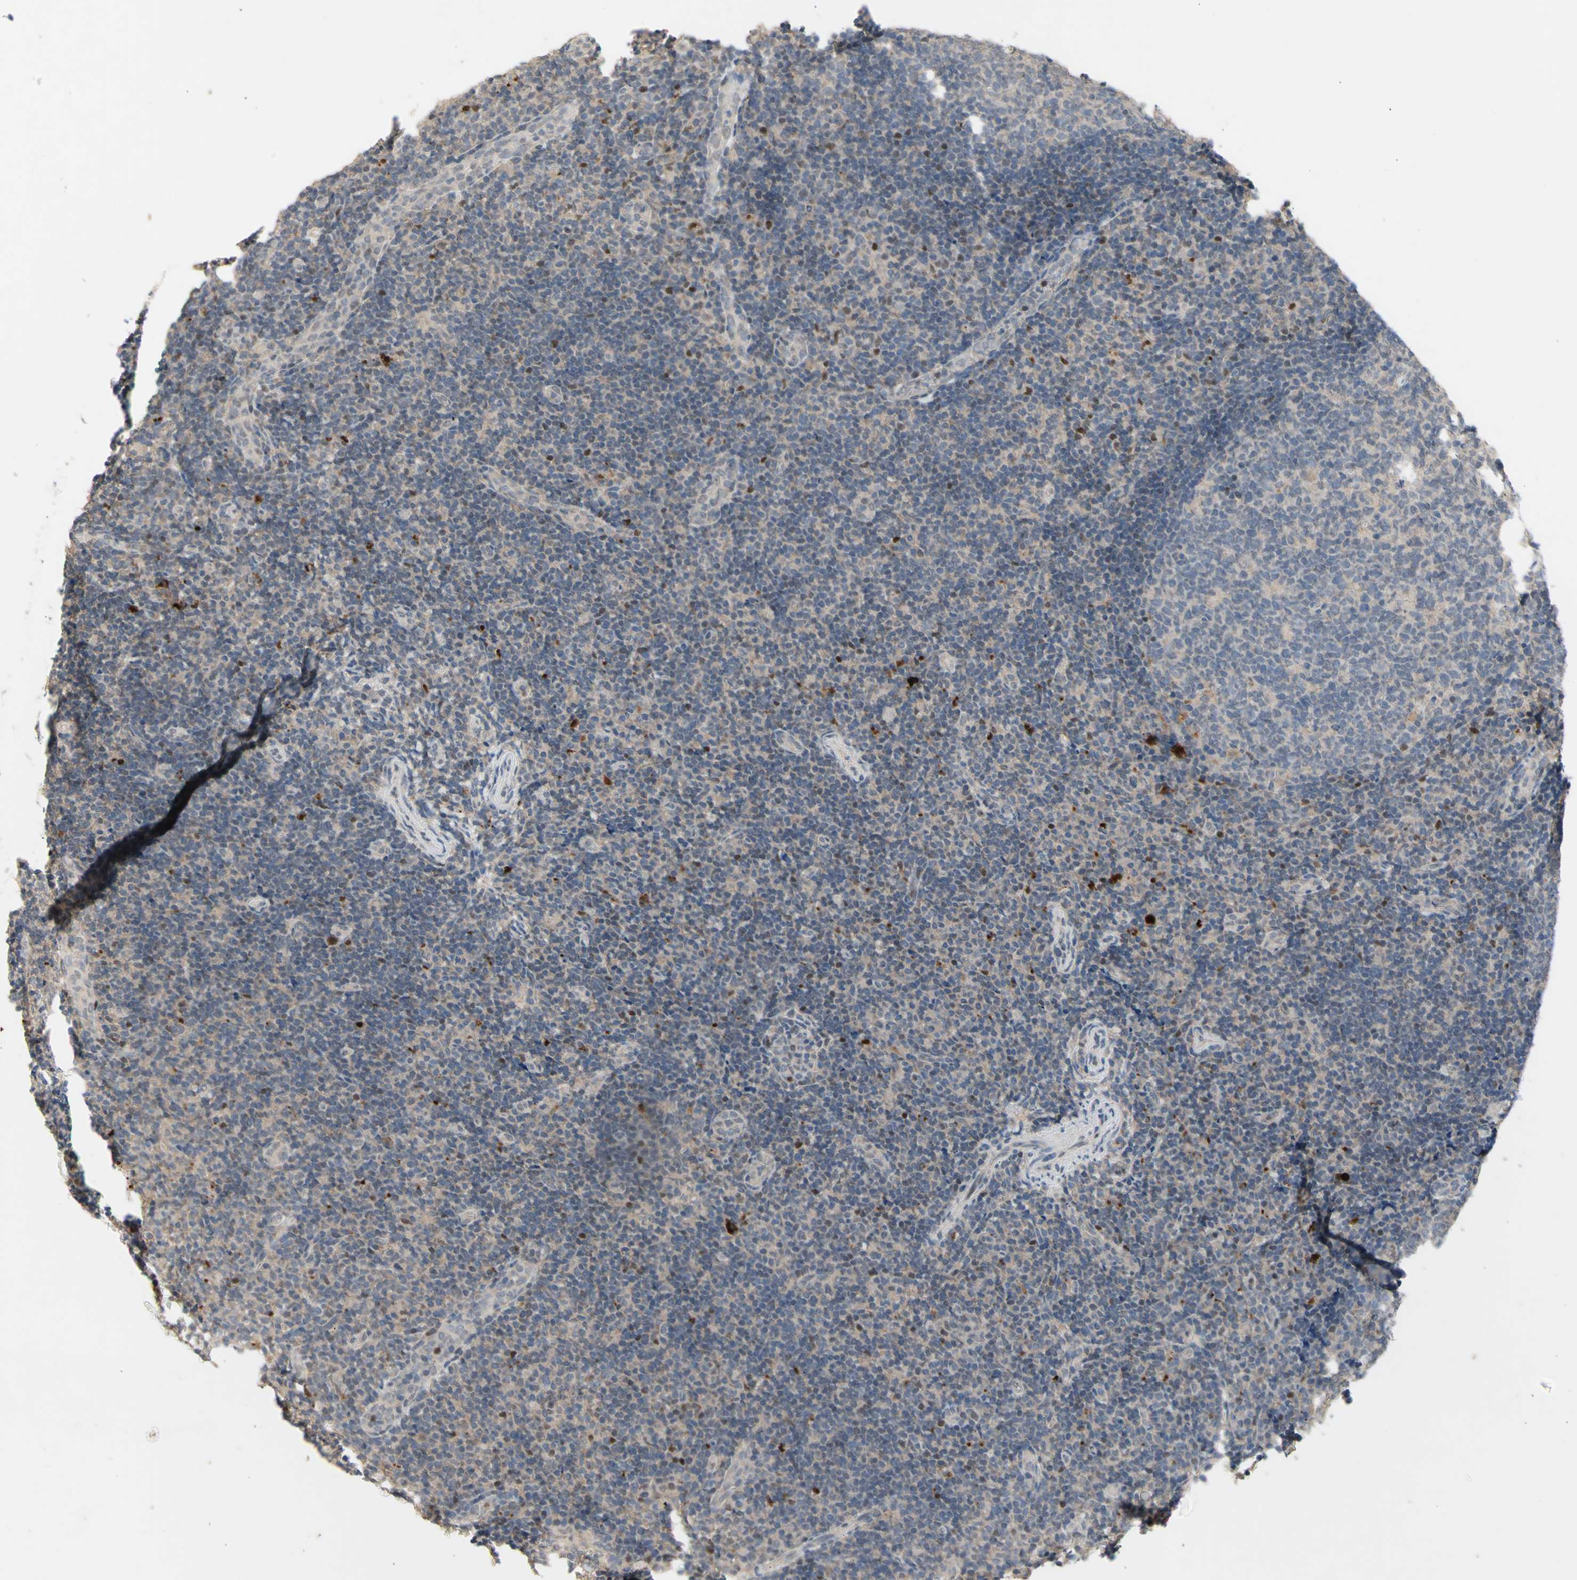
{"staining": {"intensity": "negative", "quantity": "none", "location": "none"}, "tissue": "tonsil", "cell_type": "Germinal center cells", "image_type": "normal", "snomed": [{"axis": "morphology", "description": "Normal tissue, NOS"}, {"axis": "topography", "description": "Tonsil"}], "caption": "Image shows no protein positivity in germinal center cells of benign tonsil.", "gene": "NLRP1", "patient": {"sex": "female", "age": 40}}